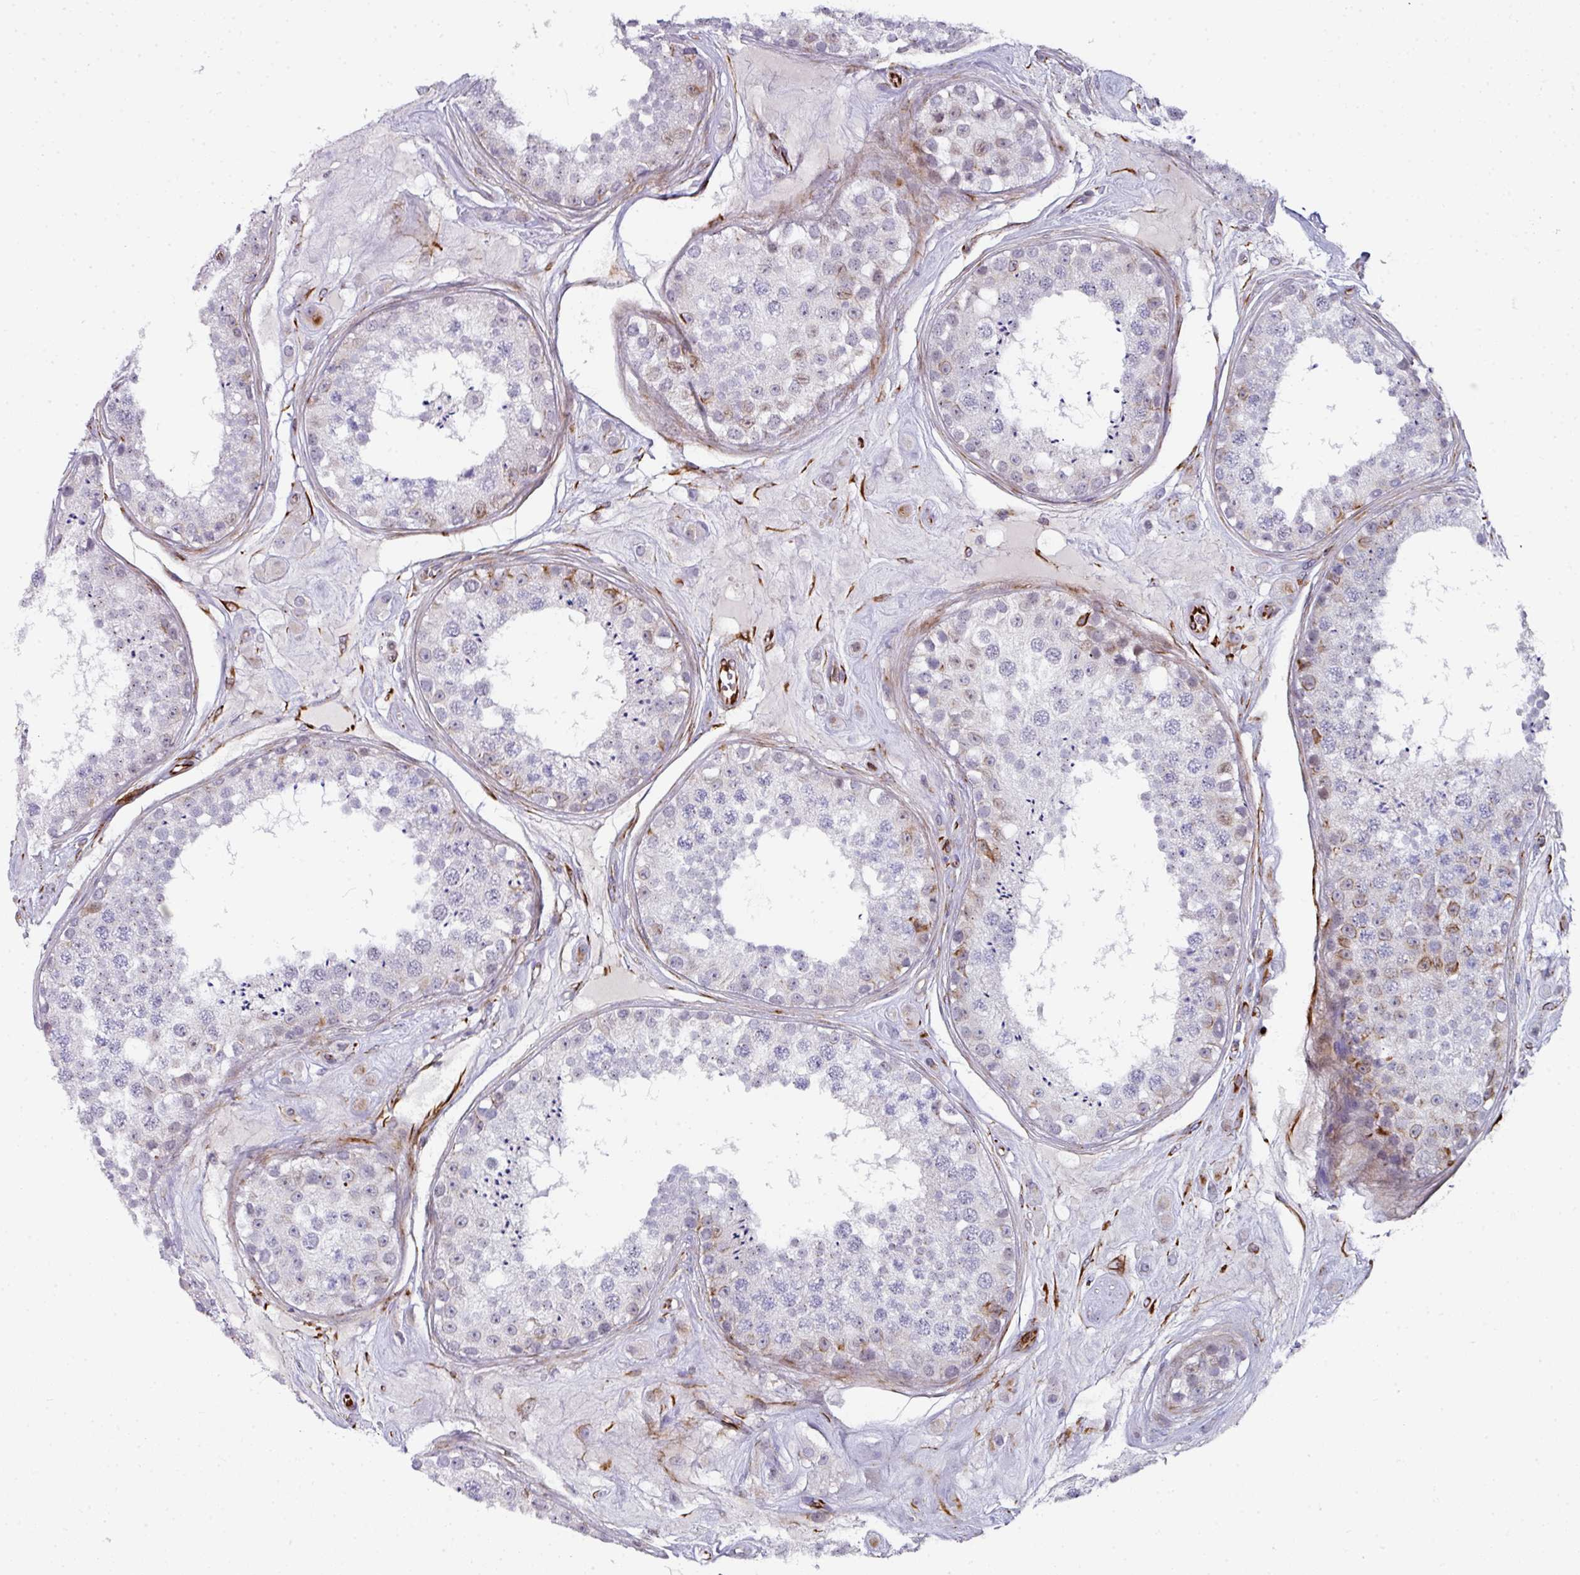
{"staining": {"intensity": "strong", "quantity": "<25%", "location": "cytoplasmic/membranous"}, "tissue": "testis", "cell_type": "Cells in seminiferous ducts", "image_type": "normal", "snomed": [{"axis": "morphology", "description": "Normal tissue, NOS"}, {"axis": "topography", "description": "Testis"}], "caption": "About <25% of cells in seminiferous ducts in benign testis show strong cytoplasmic/membranous protein expression as visualized by brown immunohistochemical staining.", "gene": "TMPRSS9", "patient": {"sex": "male", "age": 25}}